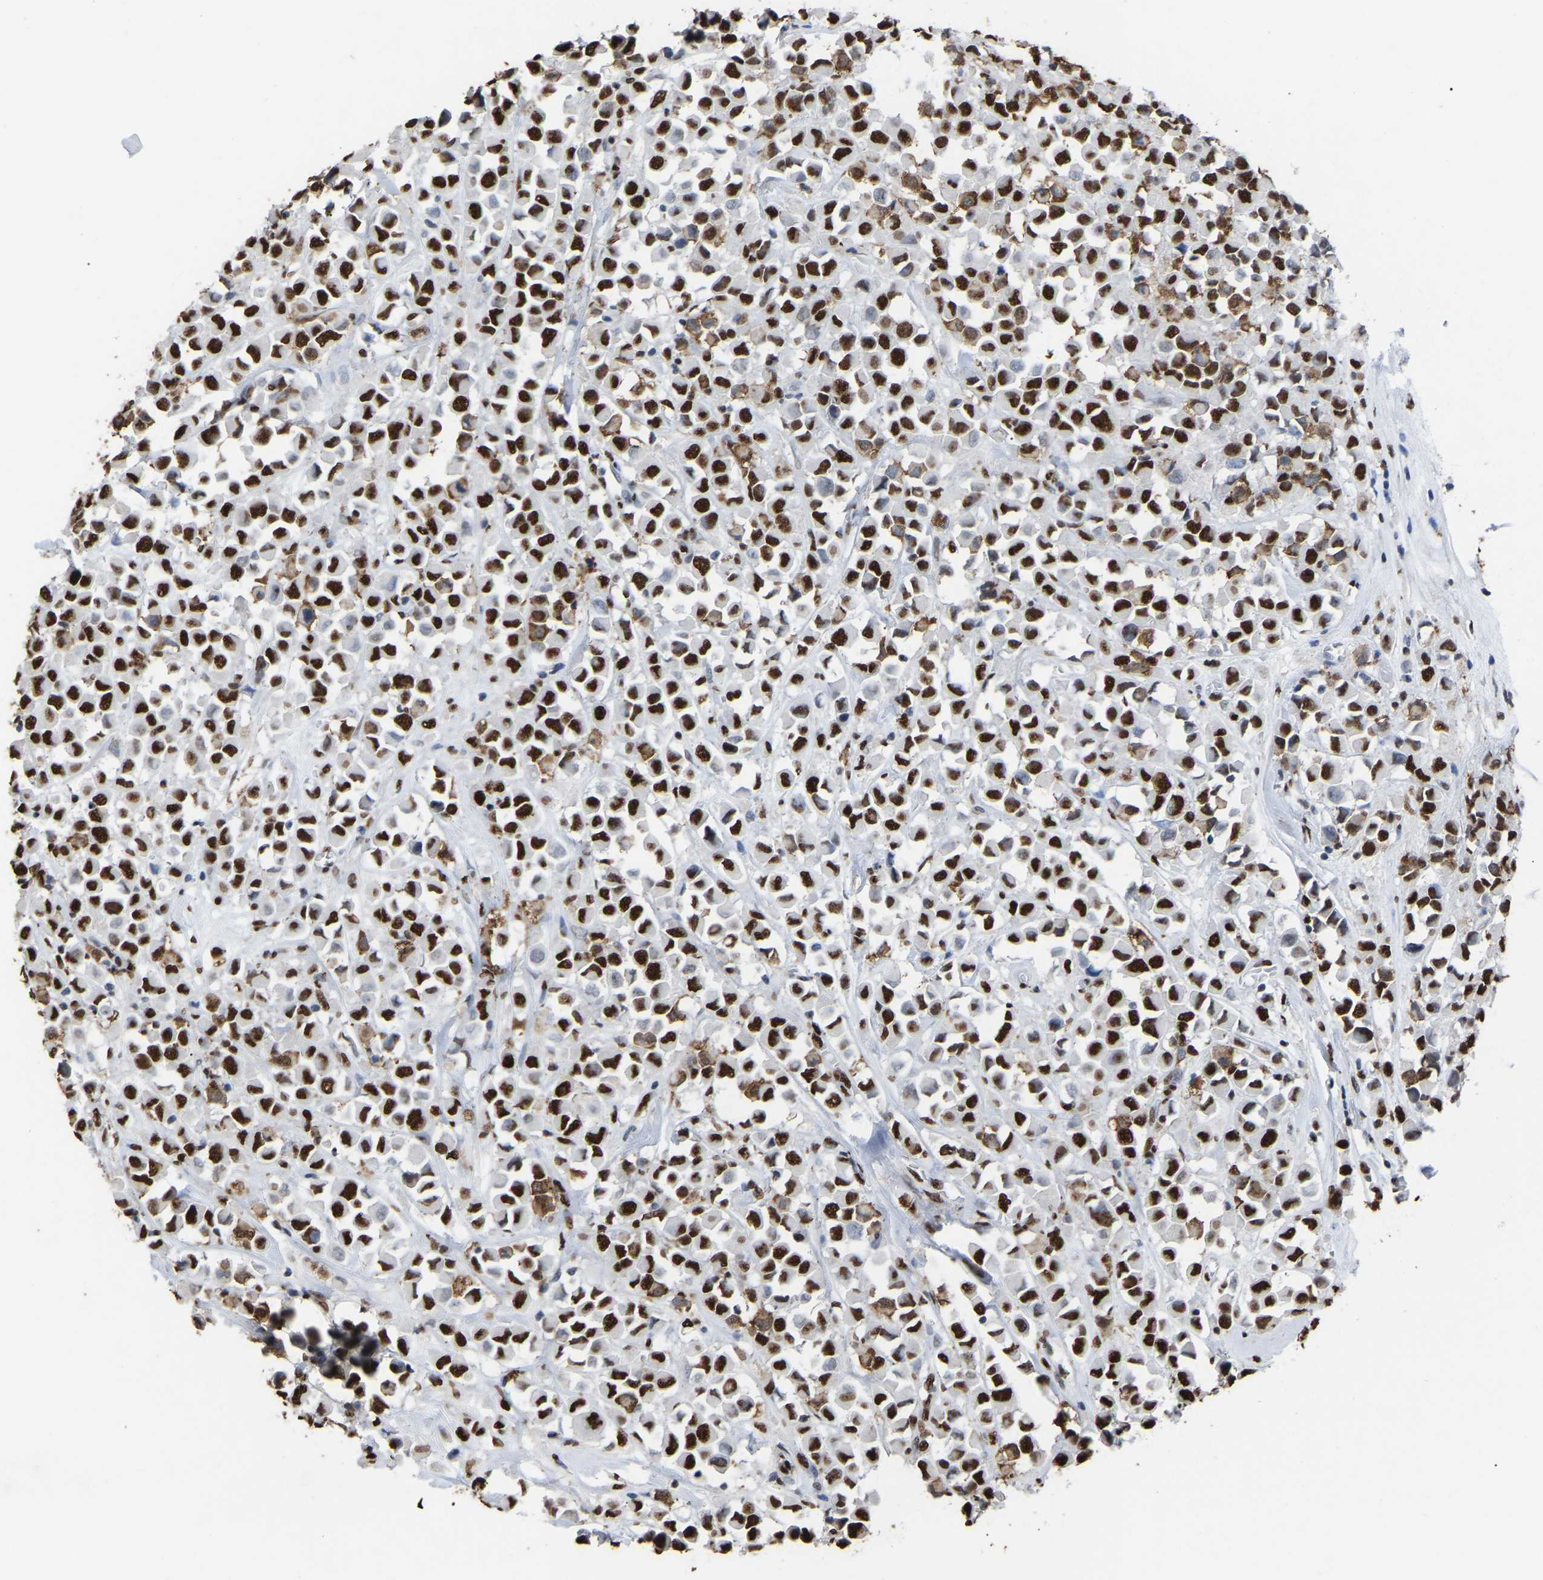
{"staining": {"intensity": "strong", "quantity": ">75%", "location": "nuclear"}, "tissue": "breast cancer", "cell_type": "Tumor cells", "image_type": "cancer", "snomed": [{"axis": "morphology", "description": "Duct carcinoma"}, {"axis": "topography", "description": "Breast"}], "caption": "Infiltrating ductal carcinoma (breast) tissue shows strong nuclear positivity in approximately >75% of tumor cells", "gene": "RBL2", "patient": {"sex": "female", "age": 61}}